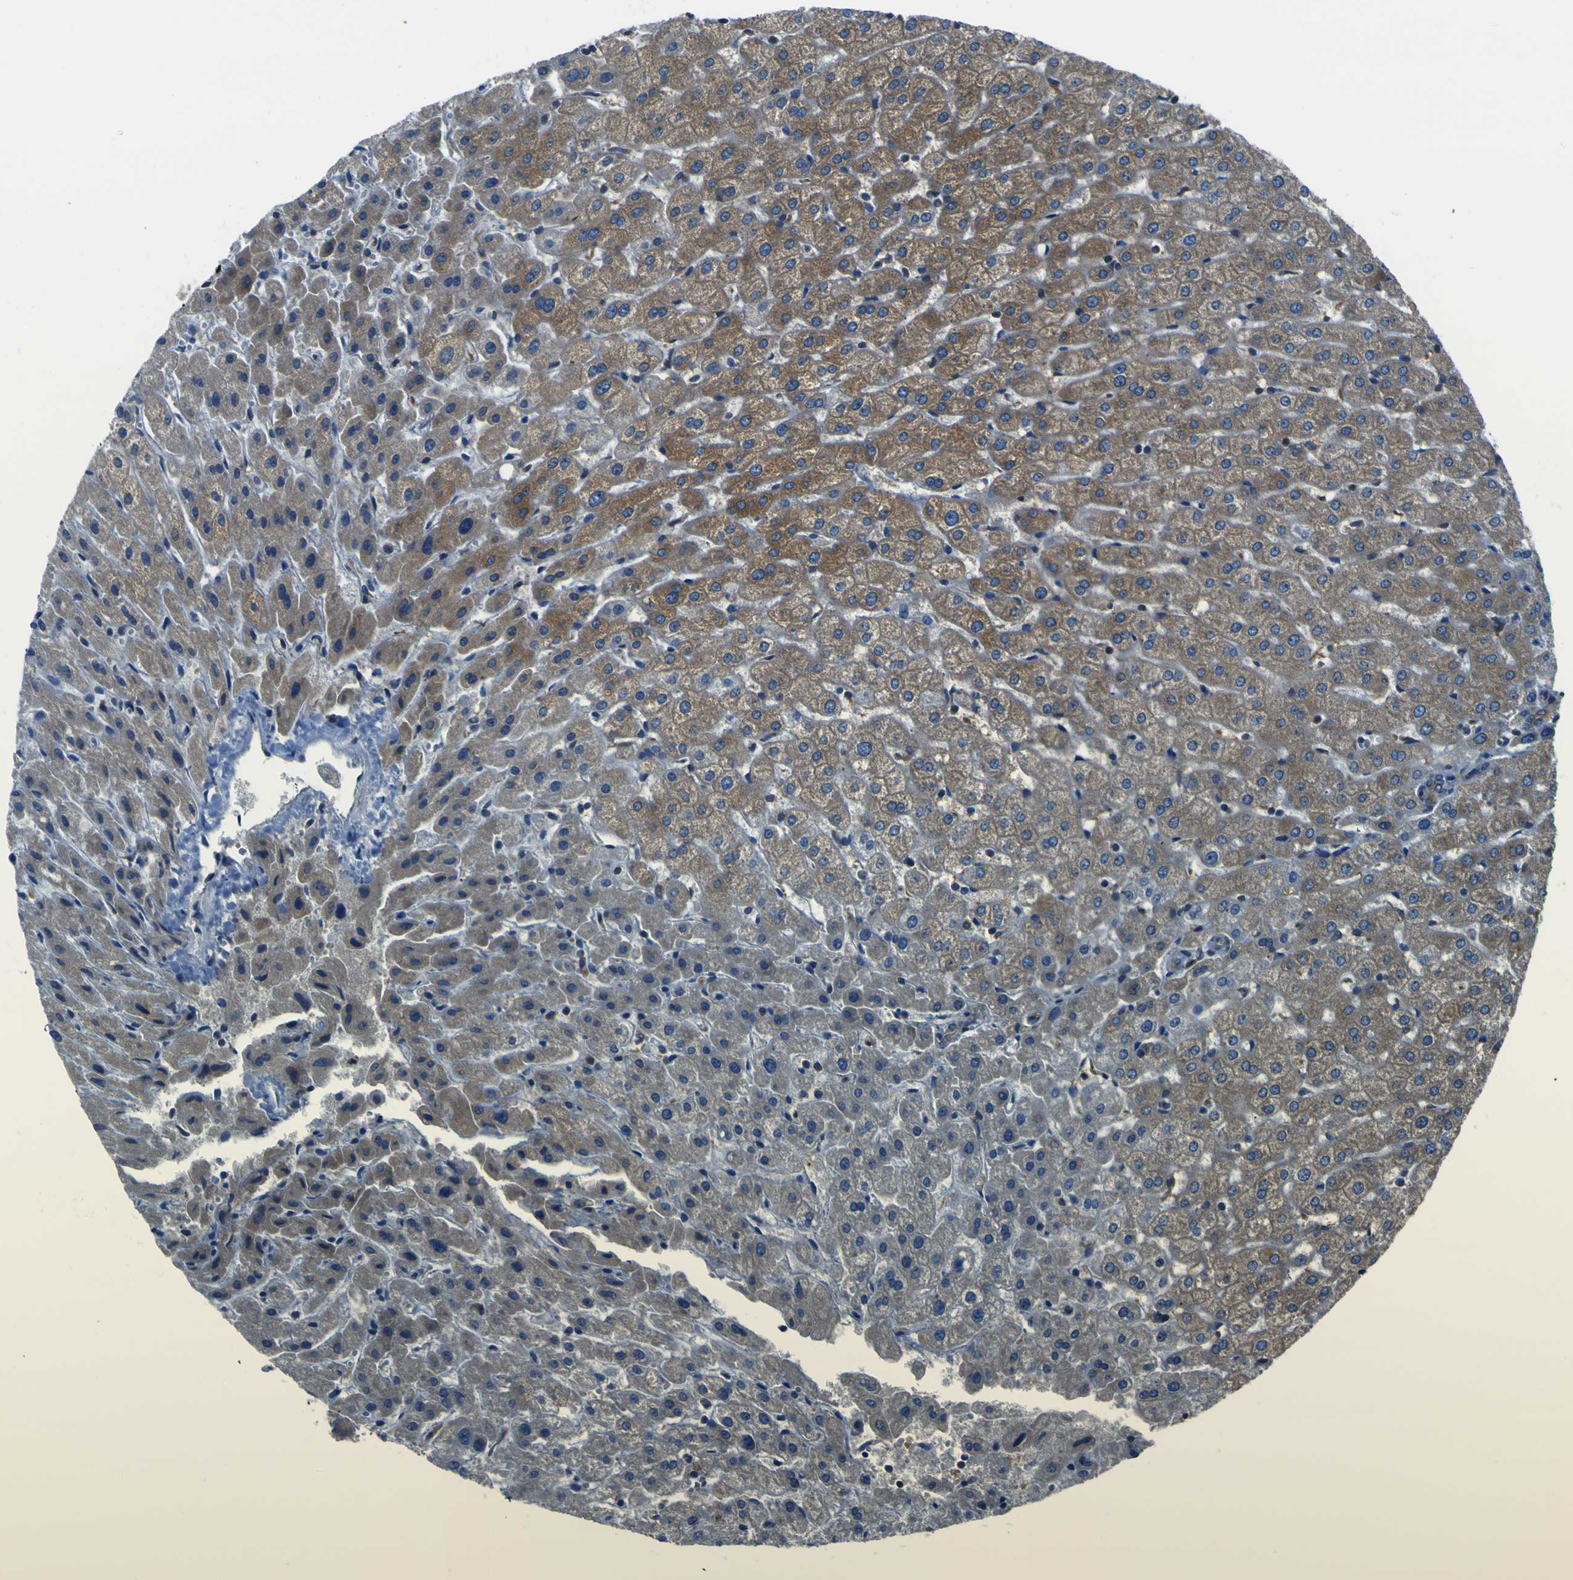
{"staining": {"intensity": "negative", "quantity": "none", "location": "none"}, "tissue": "liver", "cell_type": "Cholangiocytes", "image_type": "normal", "snomed": [{"axis": "morphology", "description": "Normal tissue, NOS"}, {"axis": "morphology", "description": "Fibrosis, NOS"}, {"axis": "topography", "description": "Liver"}], "caption": "Immunohistochemical staining of unremarkable human liver demonstrates no significant staining in cholangiocytes. (DAB (3,3'-diaminobenzidine) immunohistochemistry with hematoxylin counter stain).", "gene": "STIM1", "patient": {"sex": "female", "age": 29}}